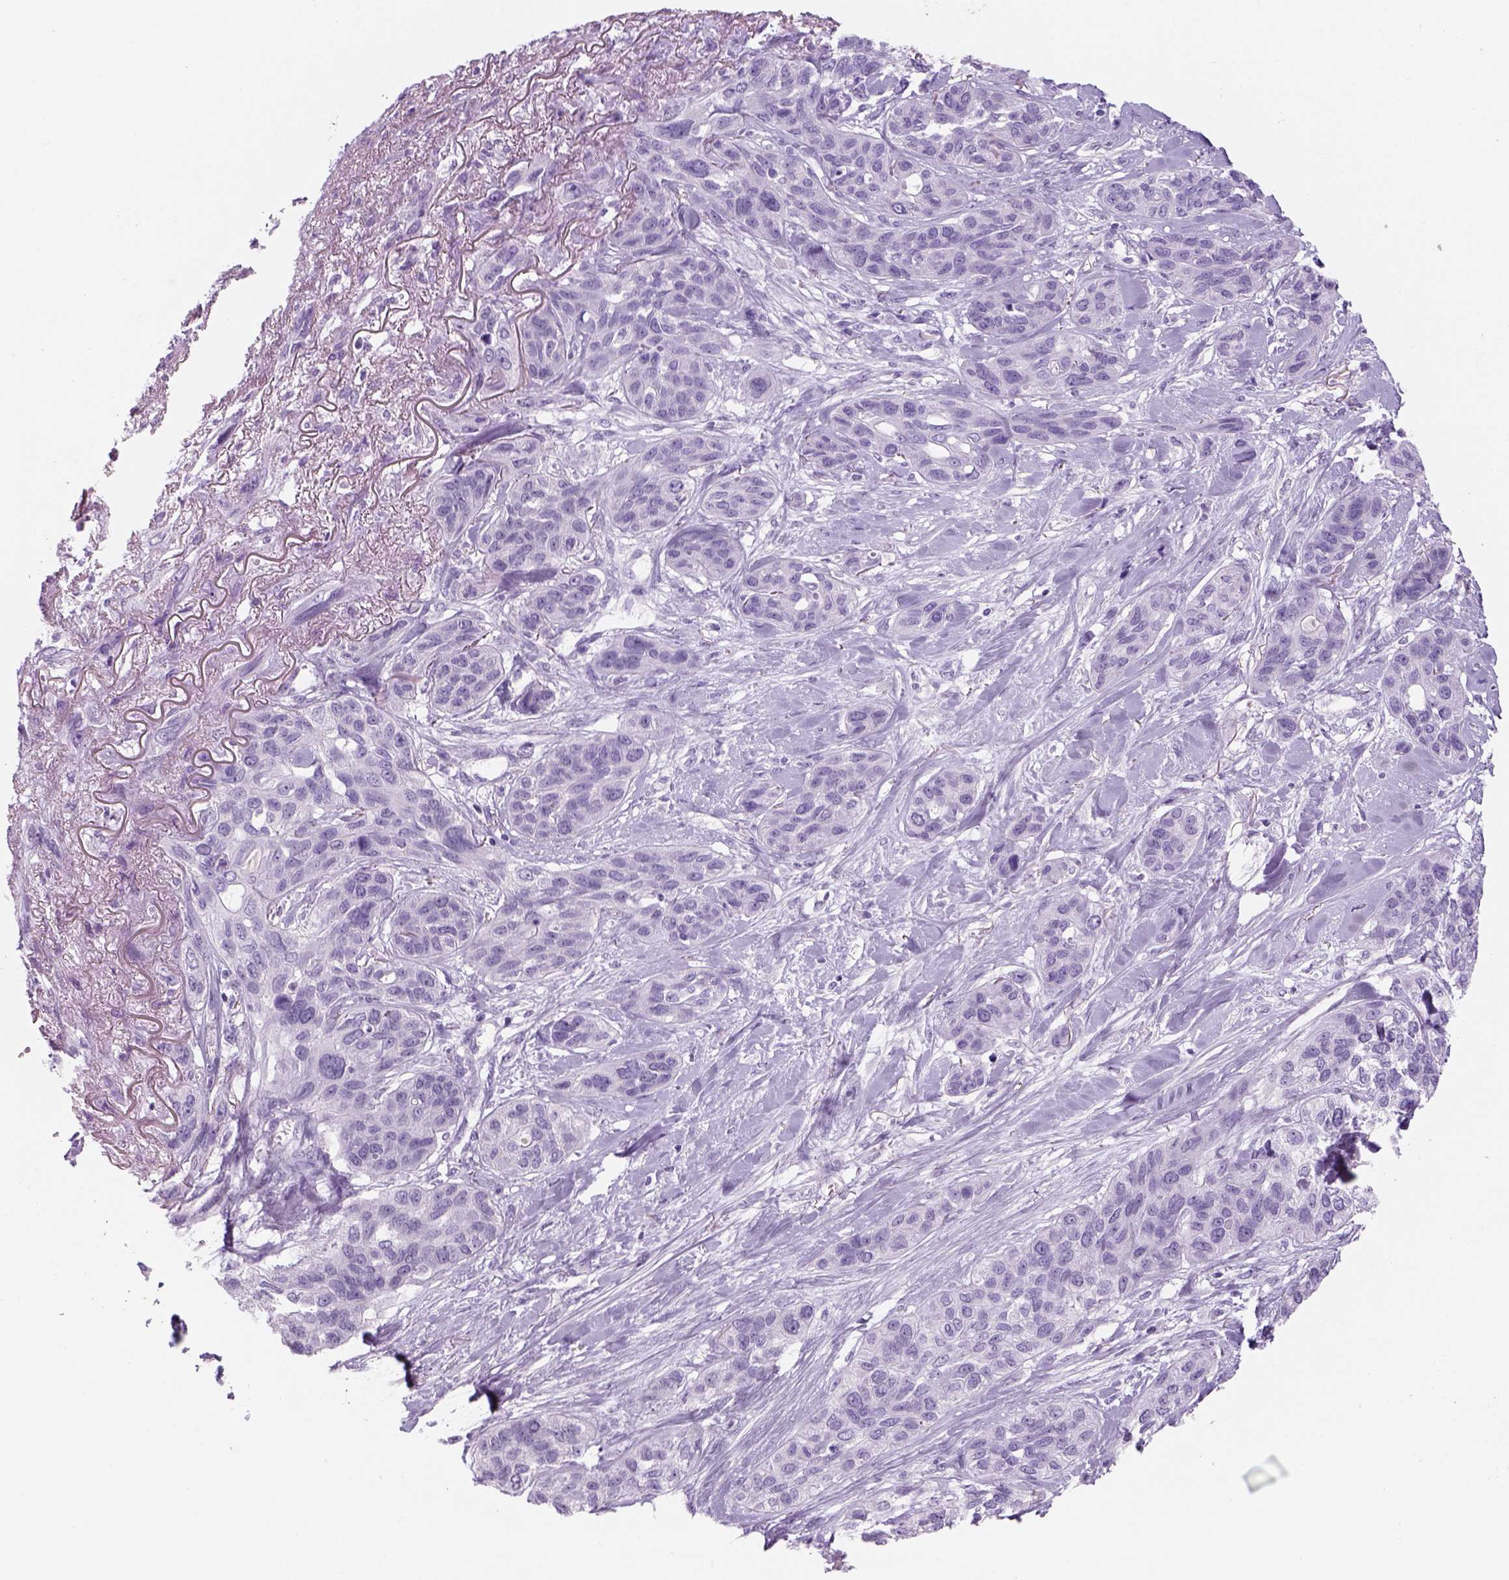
{"staining": {"intensity": "negative", "quantity": "none", "location": "none"}, "tissue": "lung cancer", "cell_type": "Tumor cells", "image_type": "cancer", "snomed": [{"axis": "morphology", "description": "Squamous cell carcinoma, NOS"}, {"axis": "topography", "description": "Lung"}], "caption": "DAB (3,3'-diaminobenzidine) immunohistochemical staining of human lung squamous cell carcinoma reveals no significant staining in tumor cells.", "gene": "KRTAP11-1", "patient": {"sex": "female", "age": 70}}